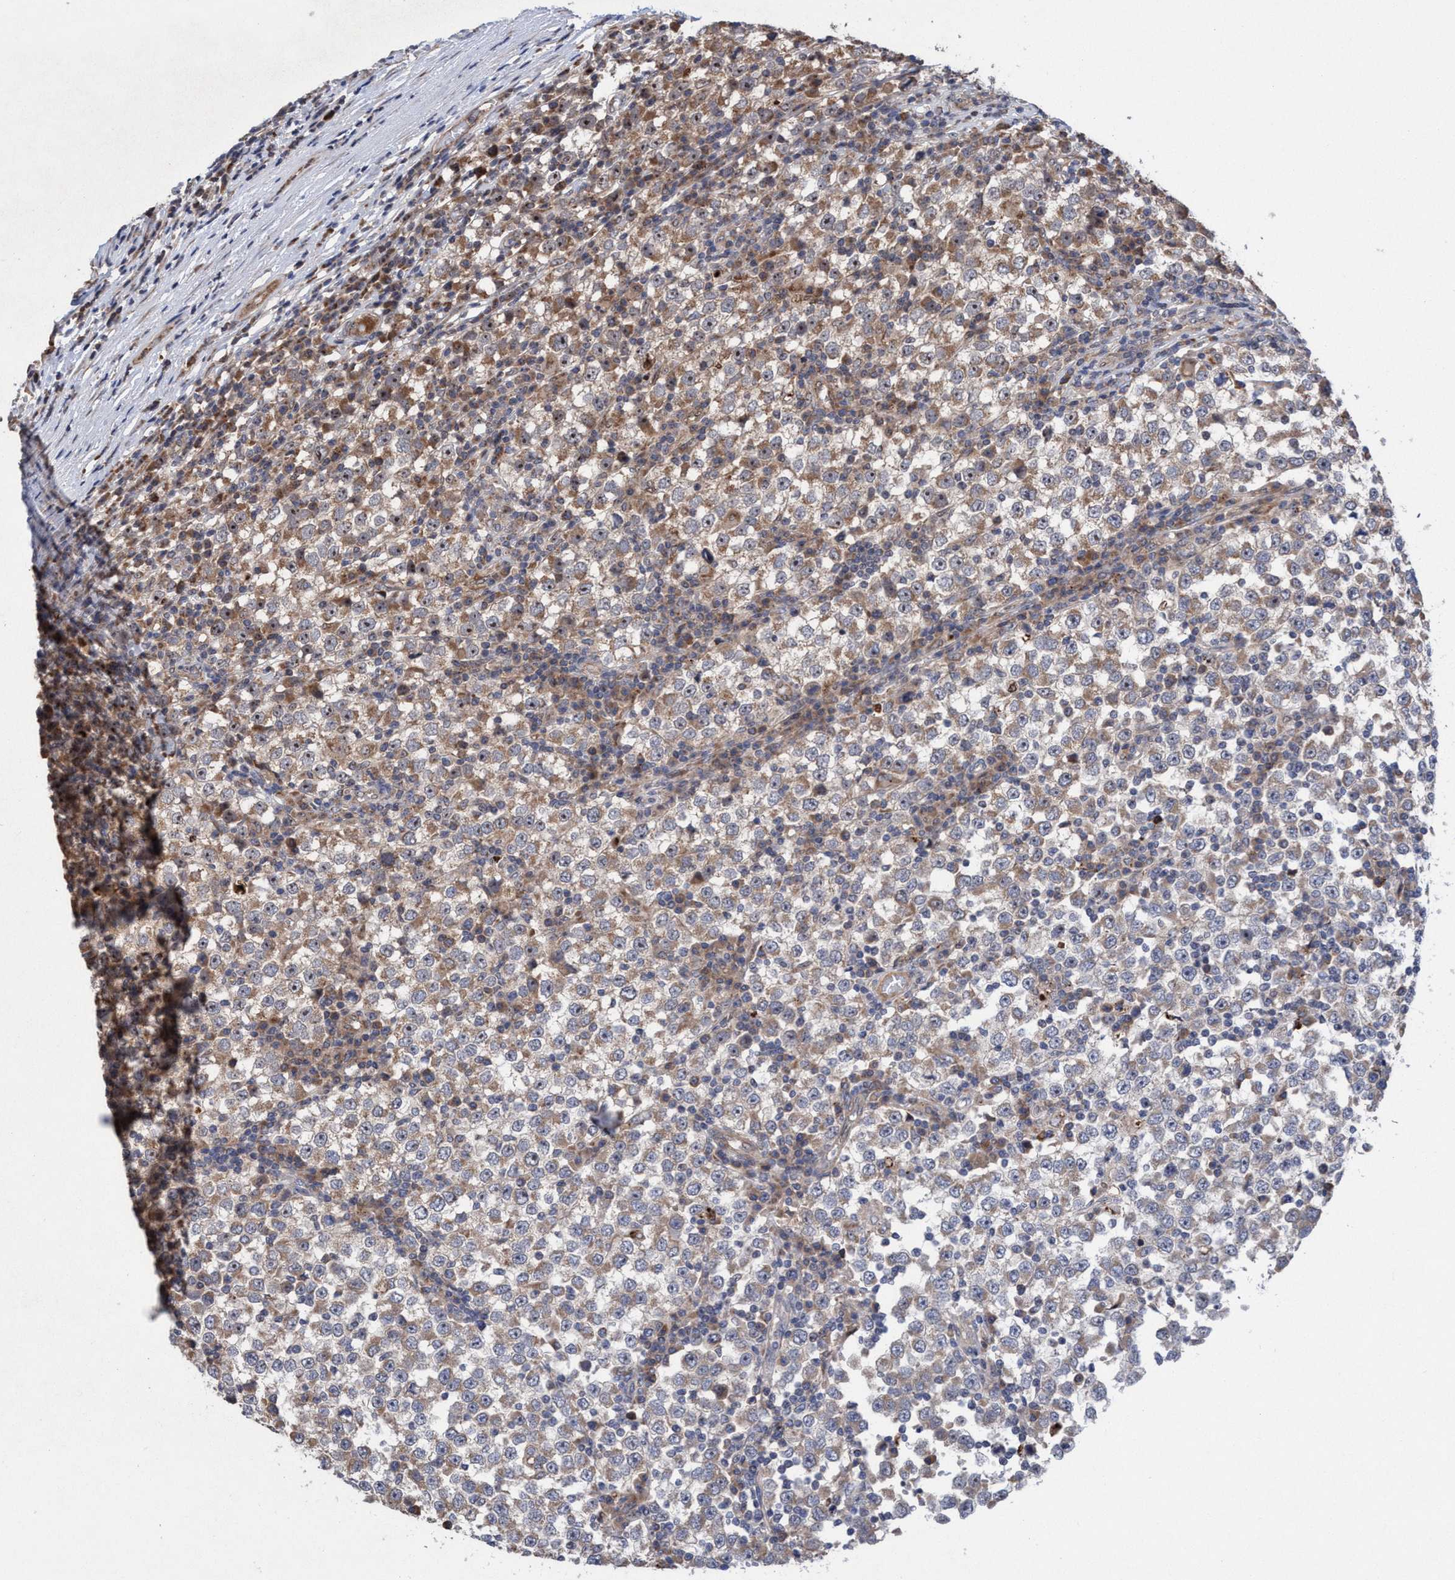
{"staining": {"intensity": "moderate", "quantity": ">75%", "location": "cytoplasmic/membranous,nuclear"}, "tissue": "testis cancer", "cell_type": "Tumor cells", "image_type": "cancer", "snomed": [{"axis": "morphology", "description": "Seminoma, NOS"}, {"axis": "topography", "description": "Testis"}], "caption": "A brown stain labels moderate cytoplasmic/membranous and nuclear expression of a protein in human seminoma (testis) tumor cells.", "gene": "P2RY14", "patient": {"sex": "male", "age": 65}}